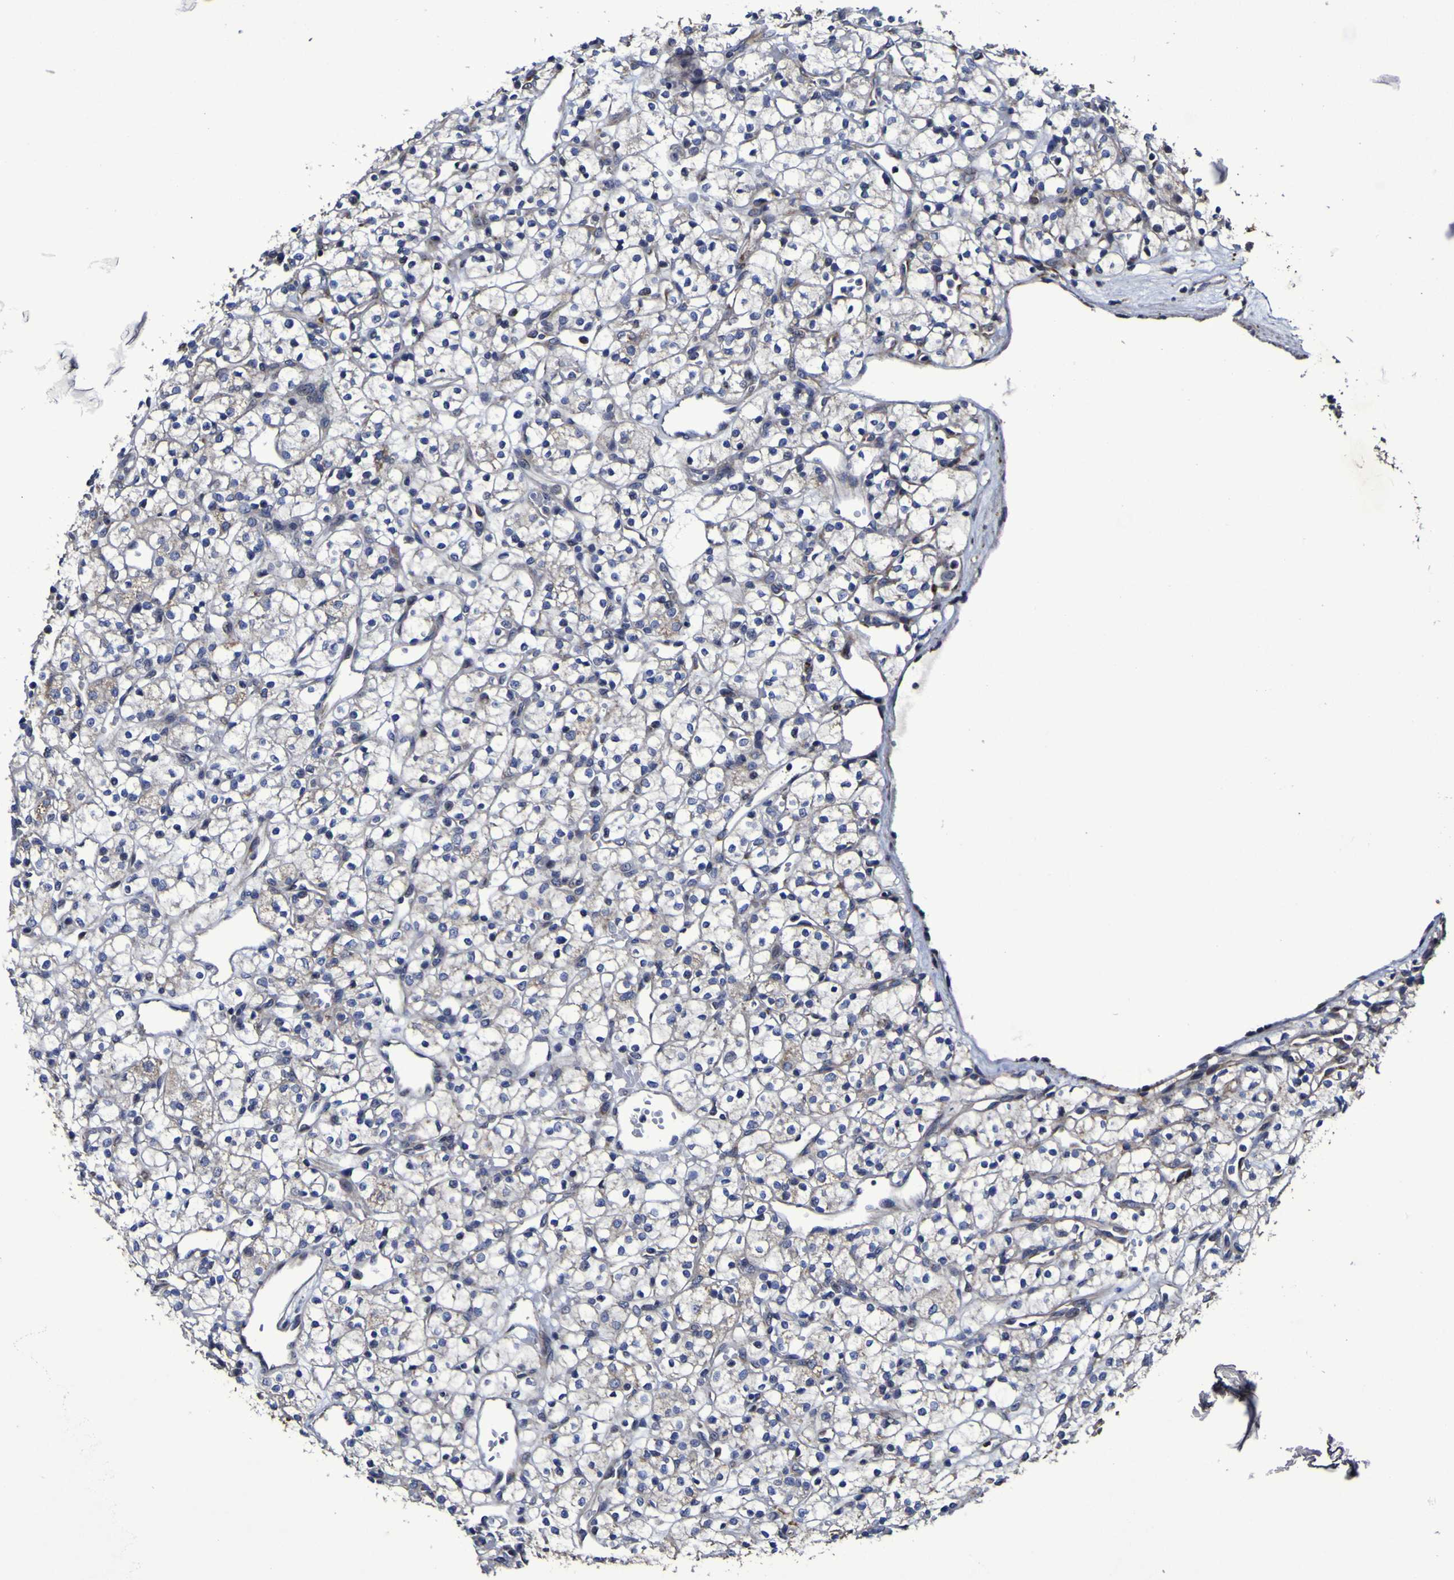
{"staining": {"intensity": "negative", "quantity": "none", "location": "none"}, "tissue": "renal cancer", "cell_type": "Tumor cells", "image_type": "cancer", "snomed": [{"axis": "morphology", "description": "Adenocarcinoma, NOS"}, {"axis": "topography", "description": "Kidney"}], "caption": "Renal cancer stained for a protein using IHC displays no staining tumor cells.", "gene": "P3H1", "patient": {"sex": "female", "age": 60}}